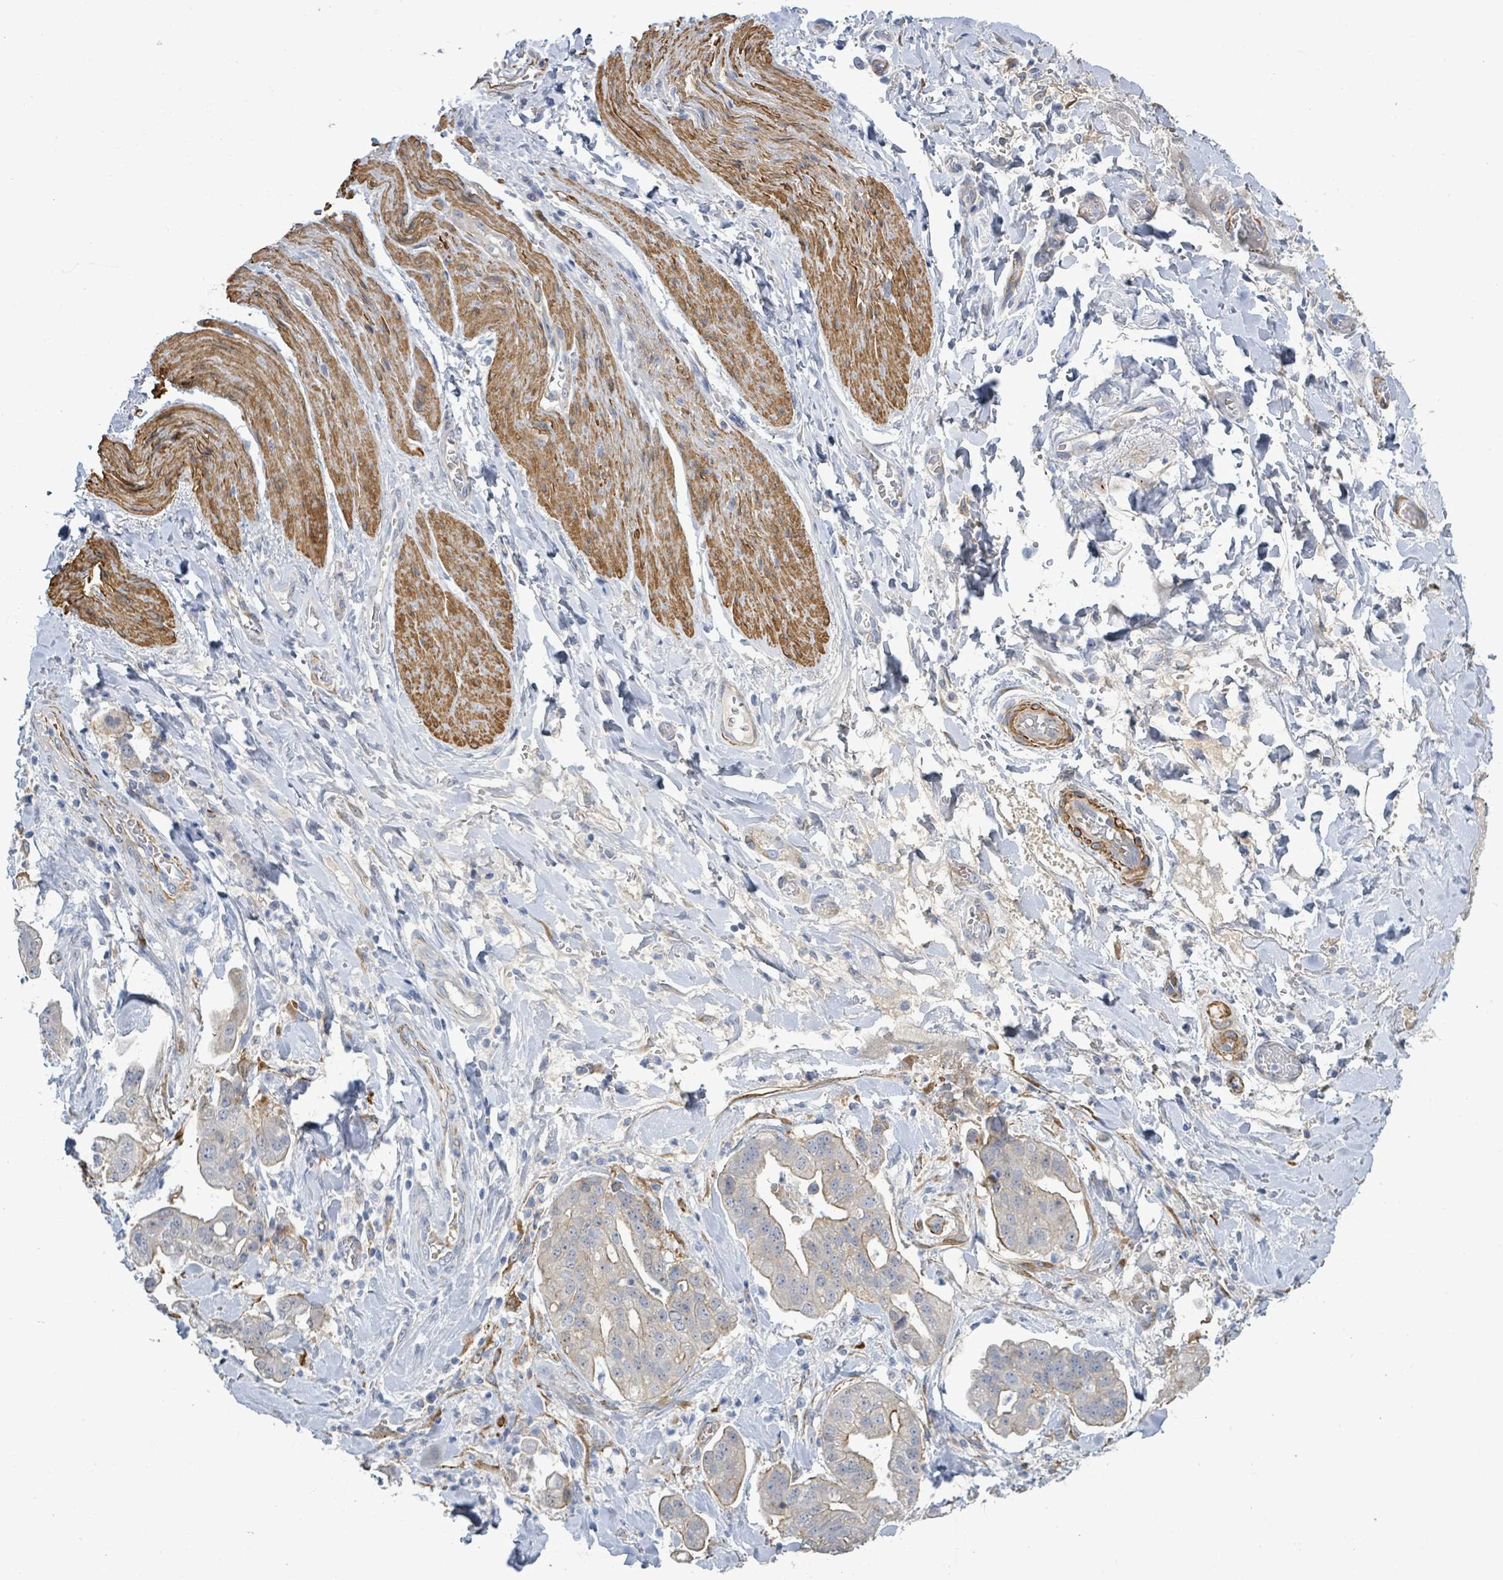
{"staining": {"intensity": "negative", "quantity": "none", "location": "none"}, "tissue": "stomach cancer", "cell_type": "Tumor cells", "image_type": "cancer", "snomed": [{"axis": "morphology", "description": "Adenocarcinoma, NOS"}, {"axis": "topography", "description": "Stomach"}], "caption": "This is a image of immunohistochemistry (IHC) staining of stomach adenocarcinoma, which shows no expression in tumor cells.", "gene": "DMRTC1B", "patient": {"sex": "male", "age": 62}}